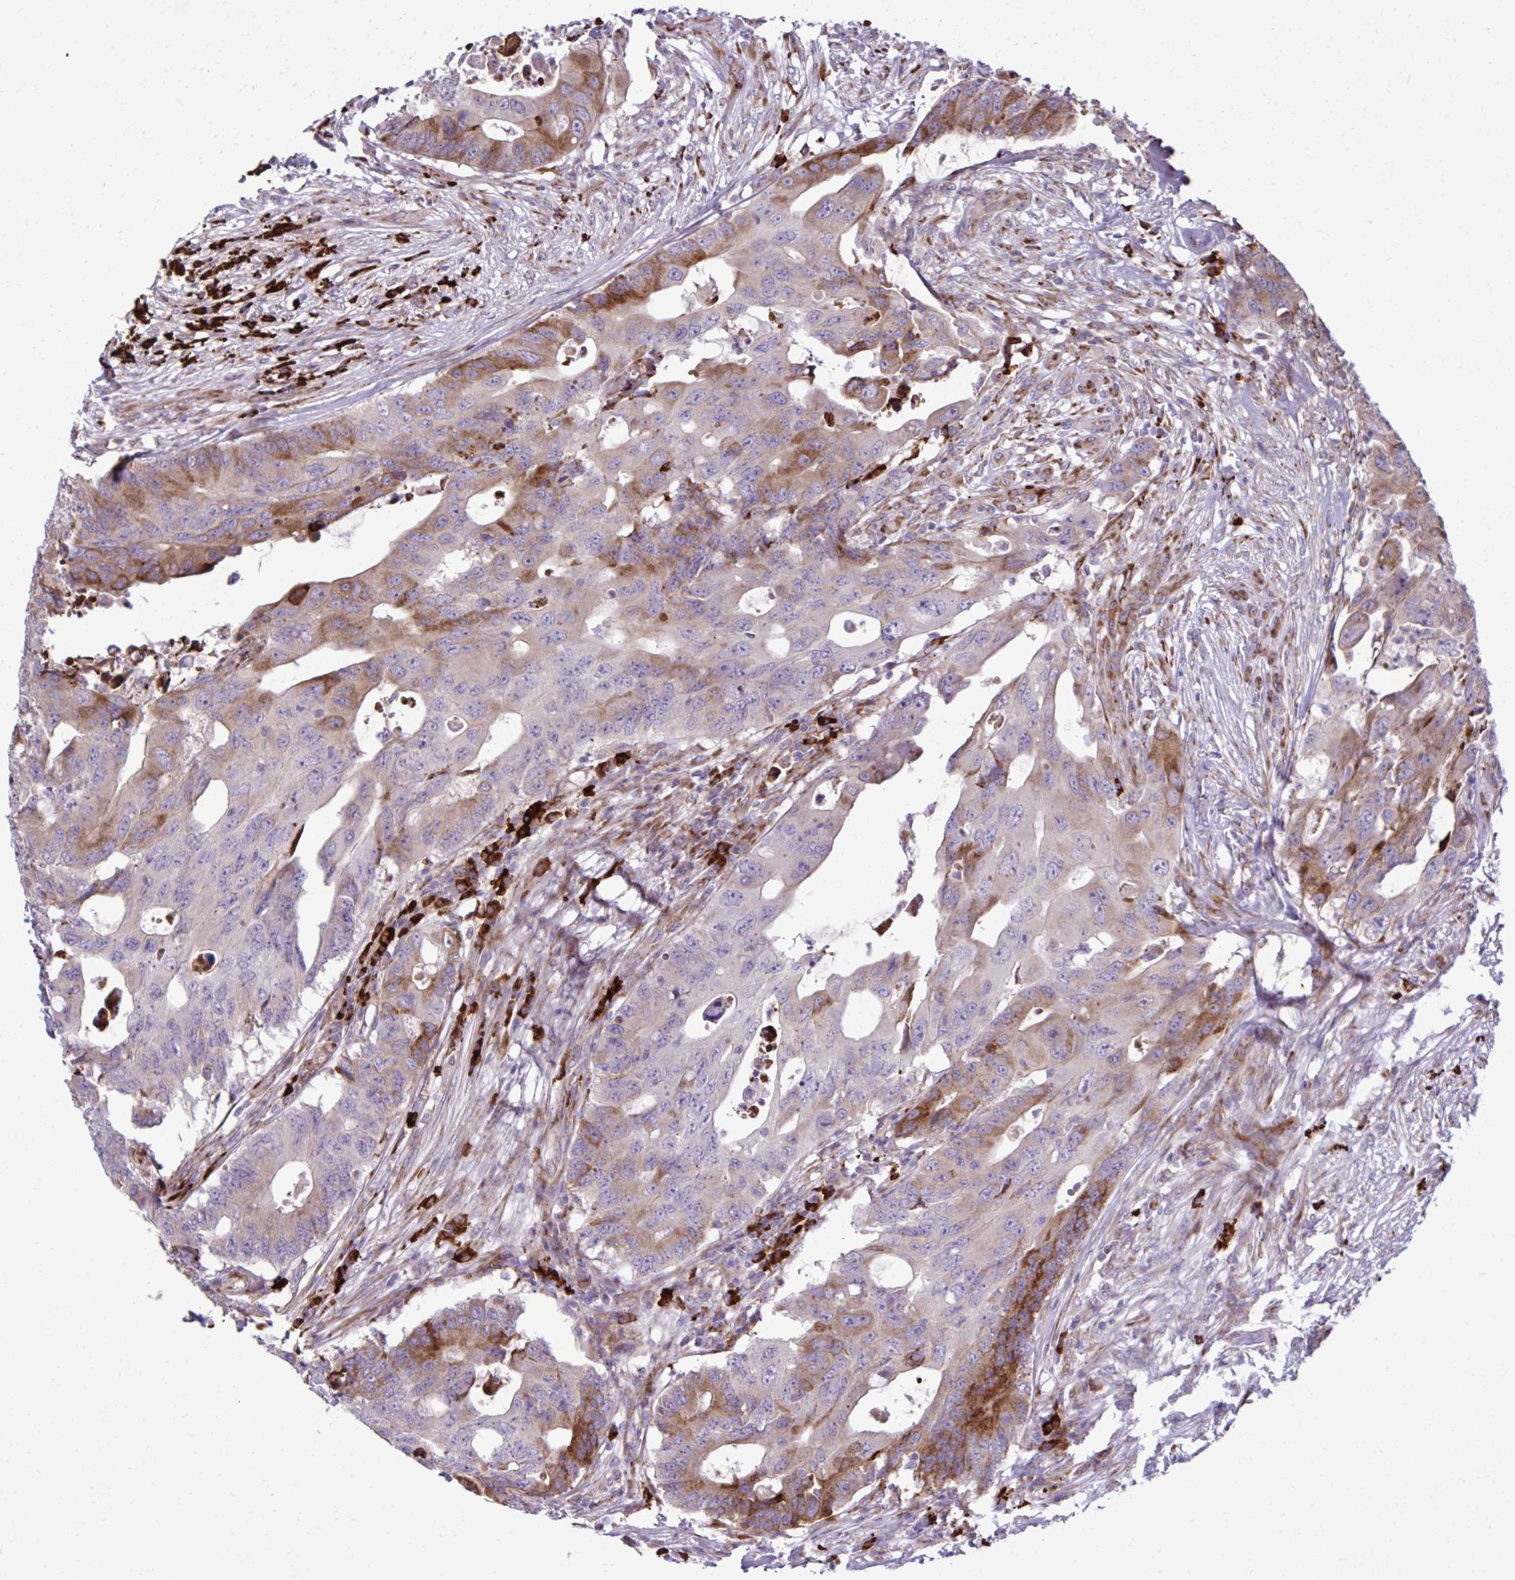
{"staining": {"intensity": "moderate", "quantity": "<25%", "location": "cytoplasmic/membranous"}, "tissue": "colorectal cancer", "cell_type": "Tumor cells", "image_type": "cancer", "snomed": [{"axis": "morphology", "description": "Adenocarcinoma, NOS"}, {"axis": "topography", "description": "Colon"}], "caption": "The histopathology image reveals immunohistochemical staining of colorectal cancer. There is moderate cytoplasmic/membranous expression is present in about <25% of tumor cells.", "gene": "LIMS1", "patient": {"sex": "male", "age": 71}}